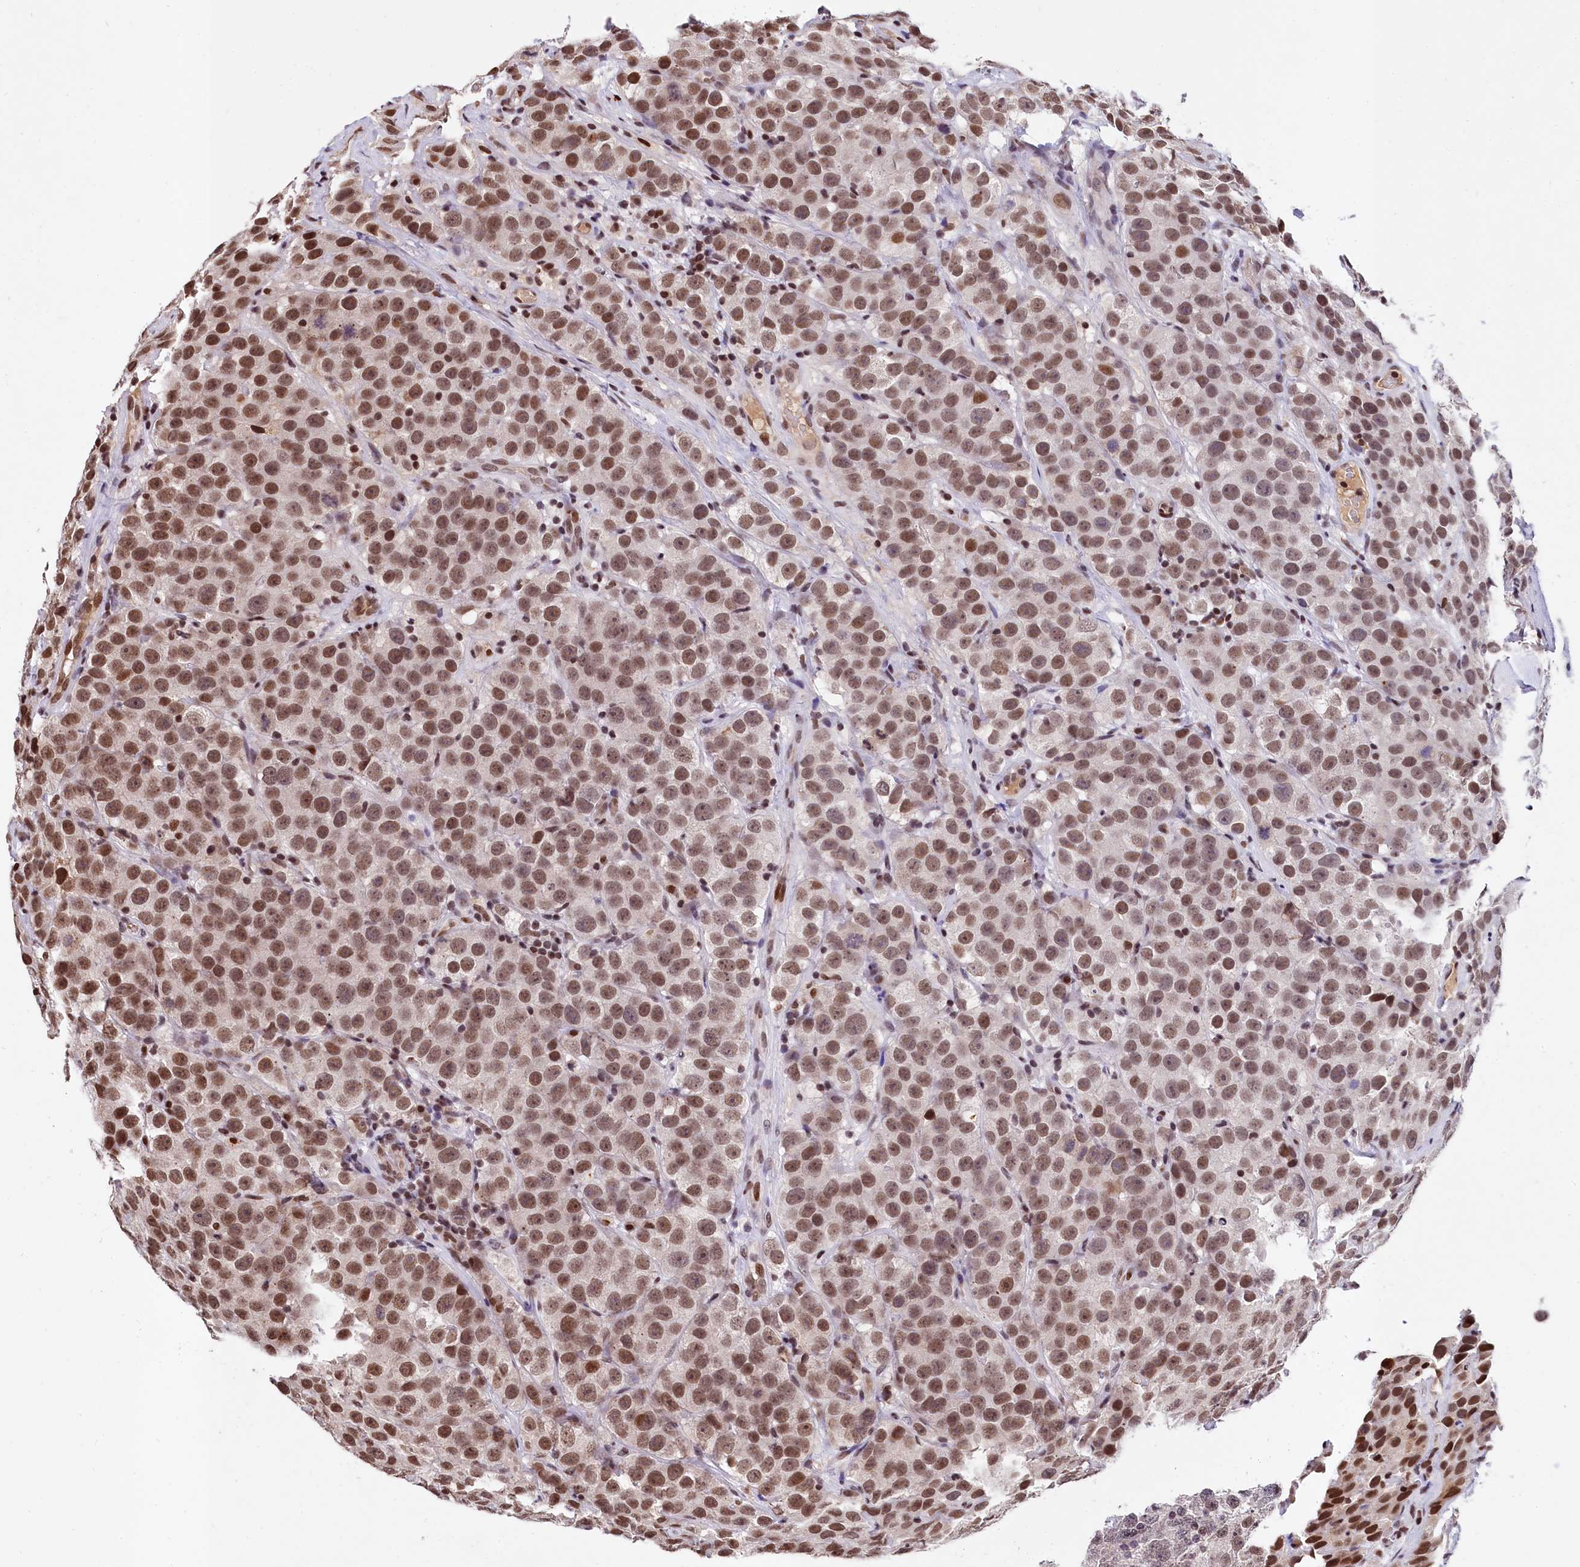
{"staining": {"intensity": "moderate", "quantity": "25%-75%", "location": "nuclear"}, "tissue": "testis cancer", "cell_type": "Tumor cells", "image_type": "cancer", "snomed": [{"axis": "morphology", "description": "Seminoma, NOS"}, {"axis": "topography", "description": "Testis"}], "caption": "Brown immunohistochemical staining in testis cancer (seminoma) exhibits moderate nuclear staining in about 25%-75% of tumor cells.", "gene": "FAM217B", "patient": {"sex": "male", "age": 28}}